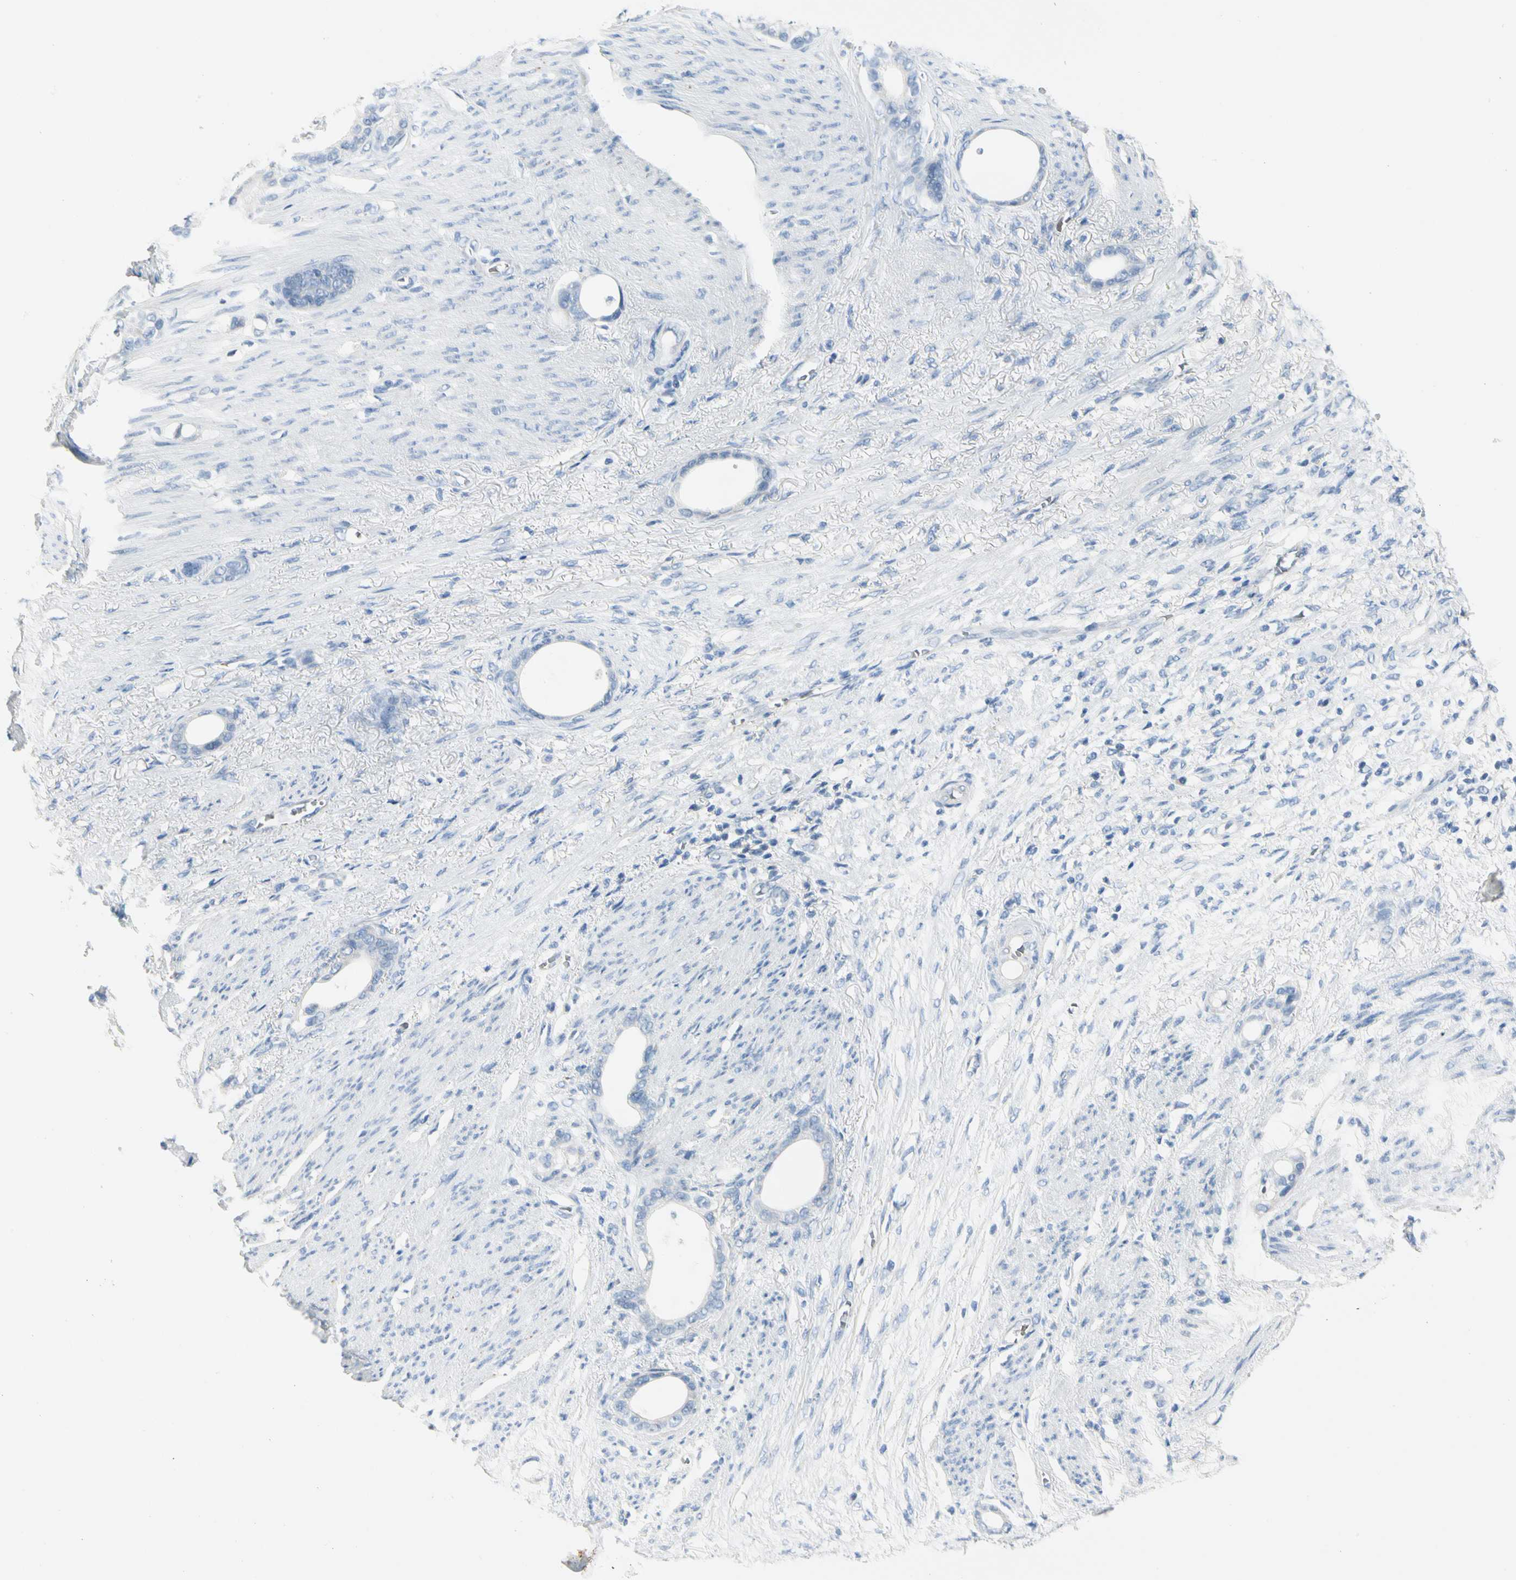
{"staining": {"intensity": "negative", "quantity": "none", "location": "none"}, "tissue": "stomach cancer", "cell_type": "Tumor cells", "image_type": "cancer", "snomed": [{"axis": "morphology", "description": "Adenocarcinoma, NOS"}, {"axis": "topography", "description": "Stomach"}], "caption": "Tumor cells are negative for brown protein staining in stomach cancer.", "gene": "CA1", "patient": {"sex": "female", "age": 75}}